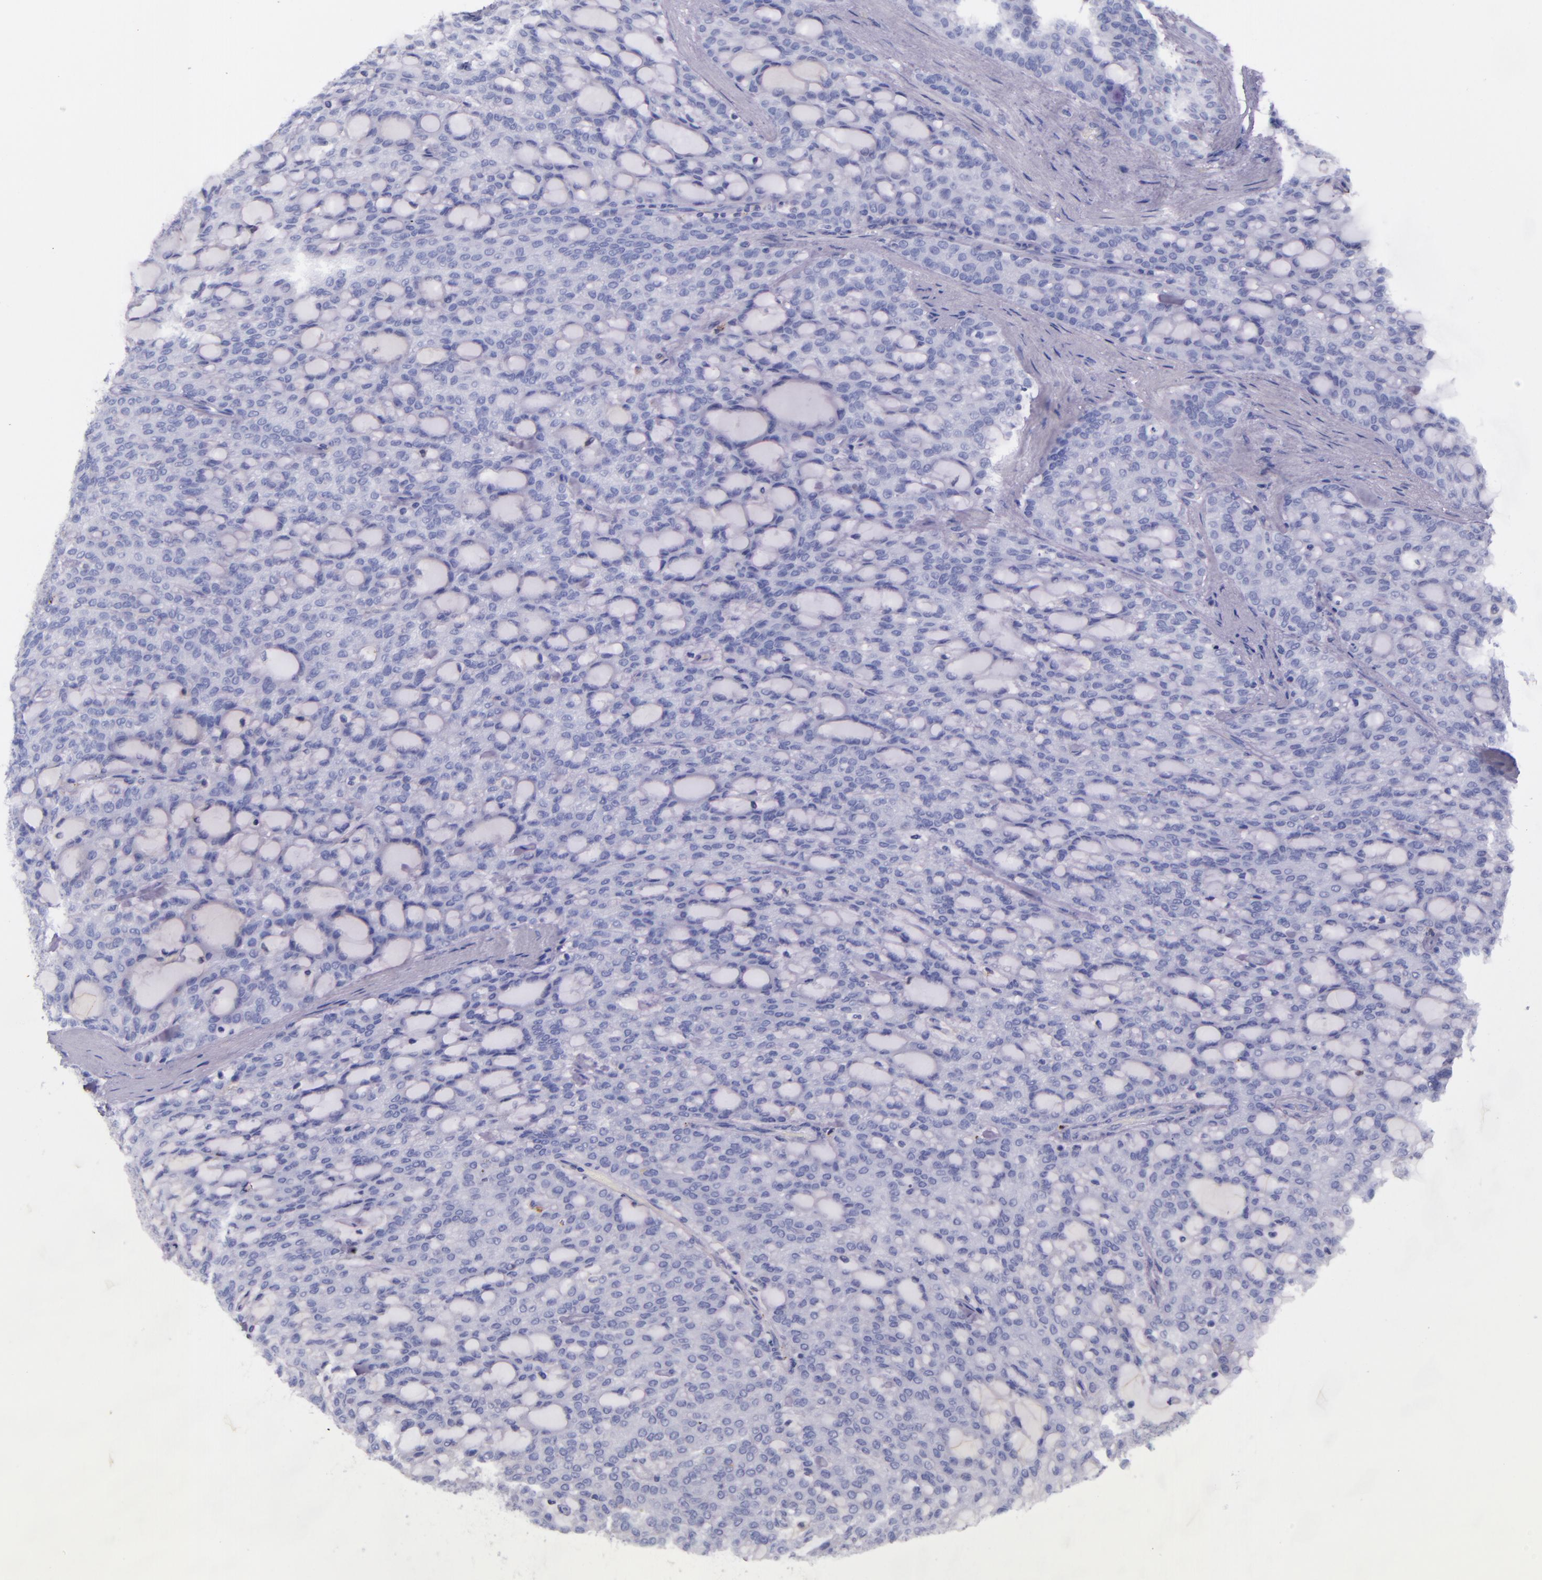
{"staining": {"intensity": "negative", "quantity": "none", "location": "none"}, "tissue": "renal cancer", "cell_type": "Tumor cells", "image_type": "cancer", "snomed": [{"axis": "morphology", "description": "Adenocarcinoma, NOS"}, {"axis": "topography", "description": "Kidney"}], "caption": "There is no significant positivity in tumor cells of renal adenocarcinoma.", "gene": "KNG1", "patient": {"sex": "male", "age": 63}}